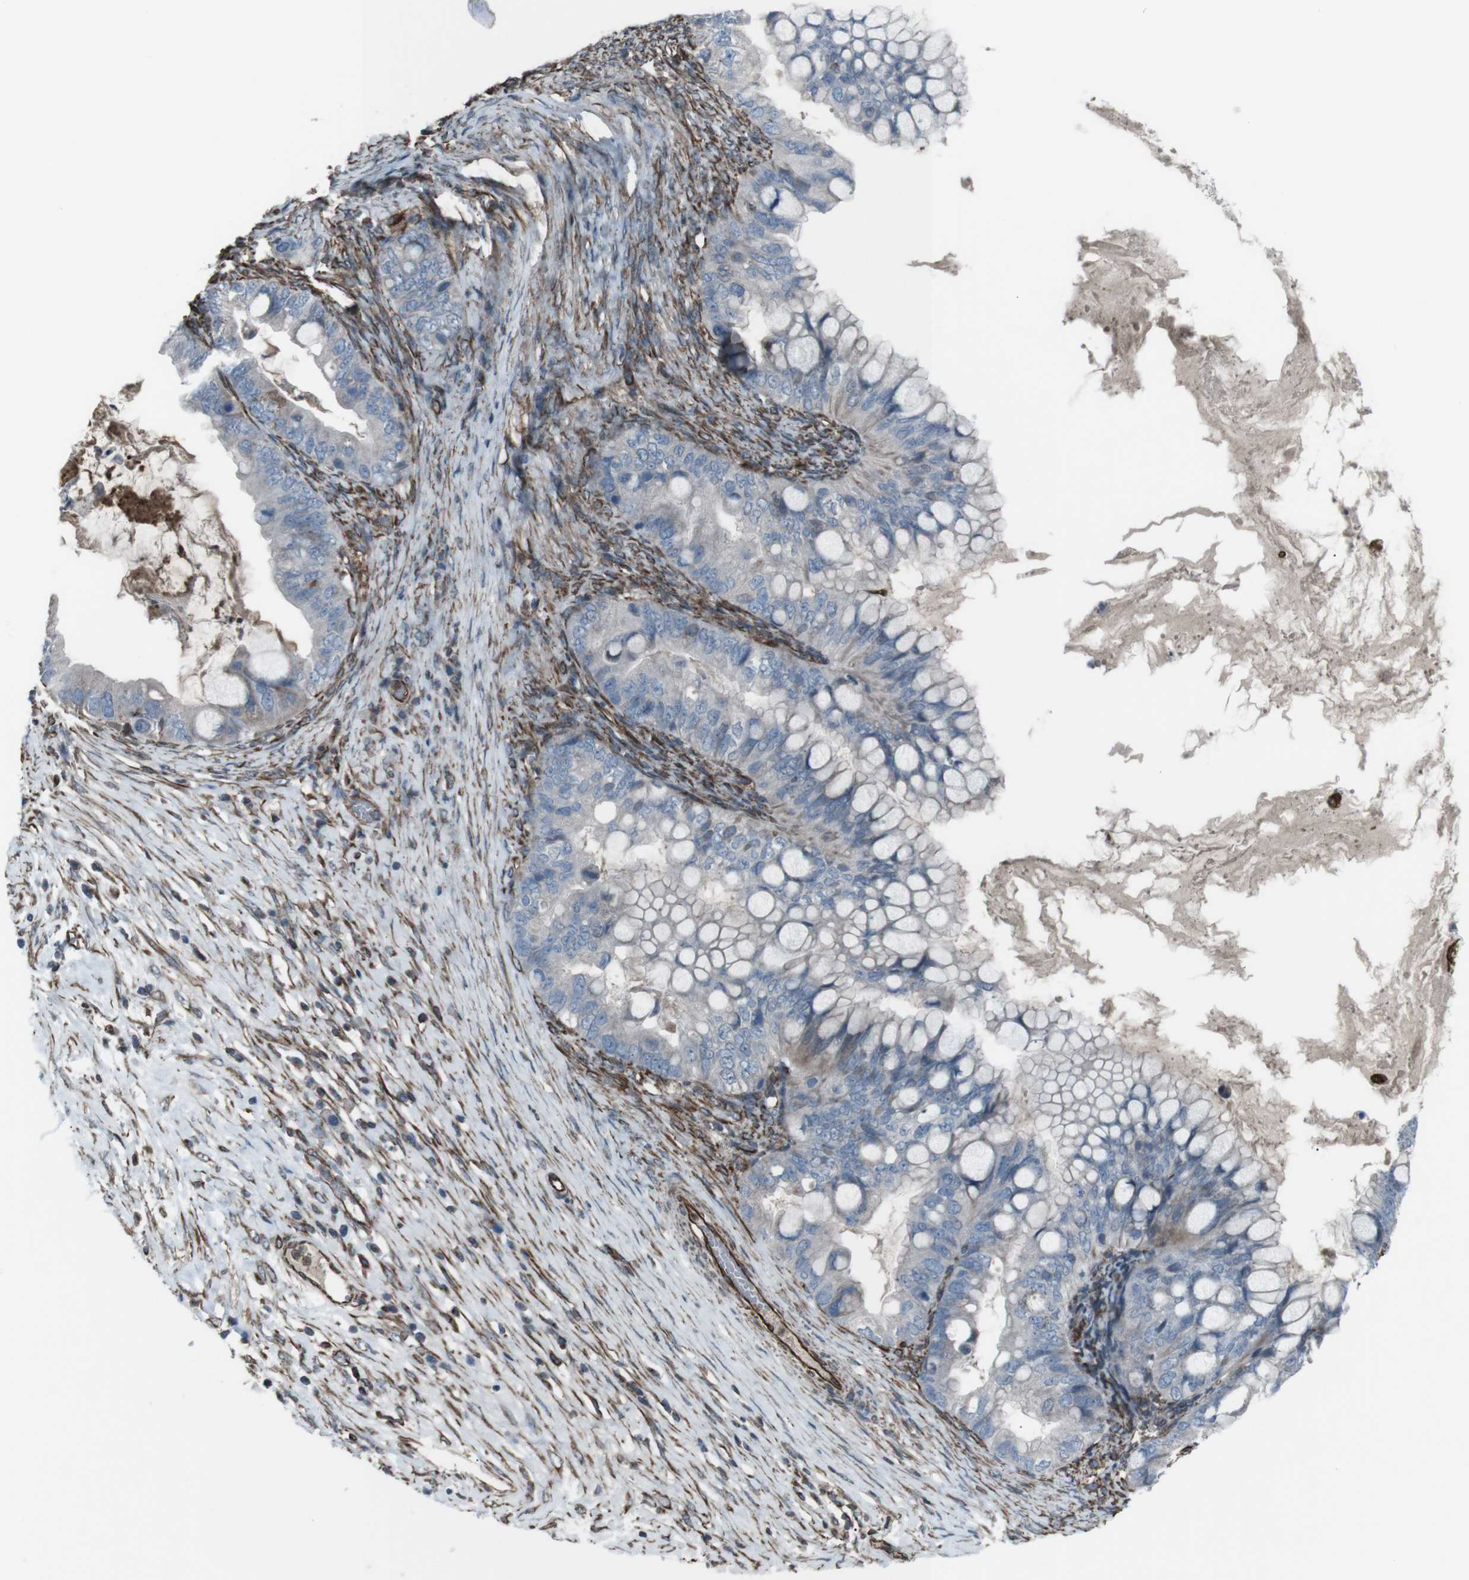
{"staining": {"intensity": "negative", "quantity": "none", "location": "none"}, "tissue": "ovarian cancer", "cell_type": "Tumor cells", "image_type": "cancer", "snomed": [{"axis": "morphology", "description": "Cystadenocarcinoma, mucinous, NOS"}, {"axis": "topography", "description": "Ovary"}], "caption": "Immunohistochemistry of human ovarian mucinous cystadenocarcinoma shows no expression in tumor cells.", "gene": "TMEM141", "patient": {"sex": "female", "age": 80}}